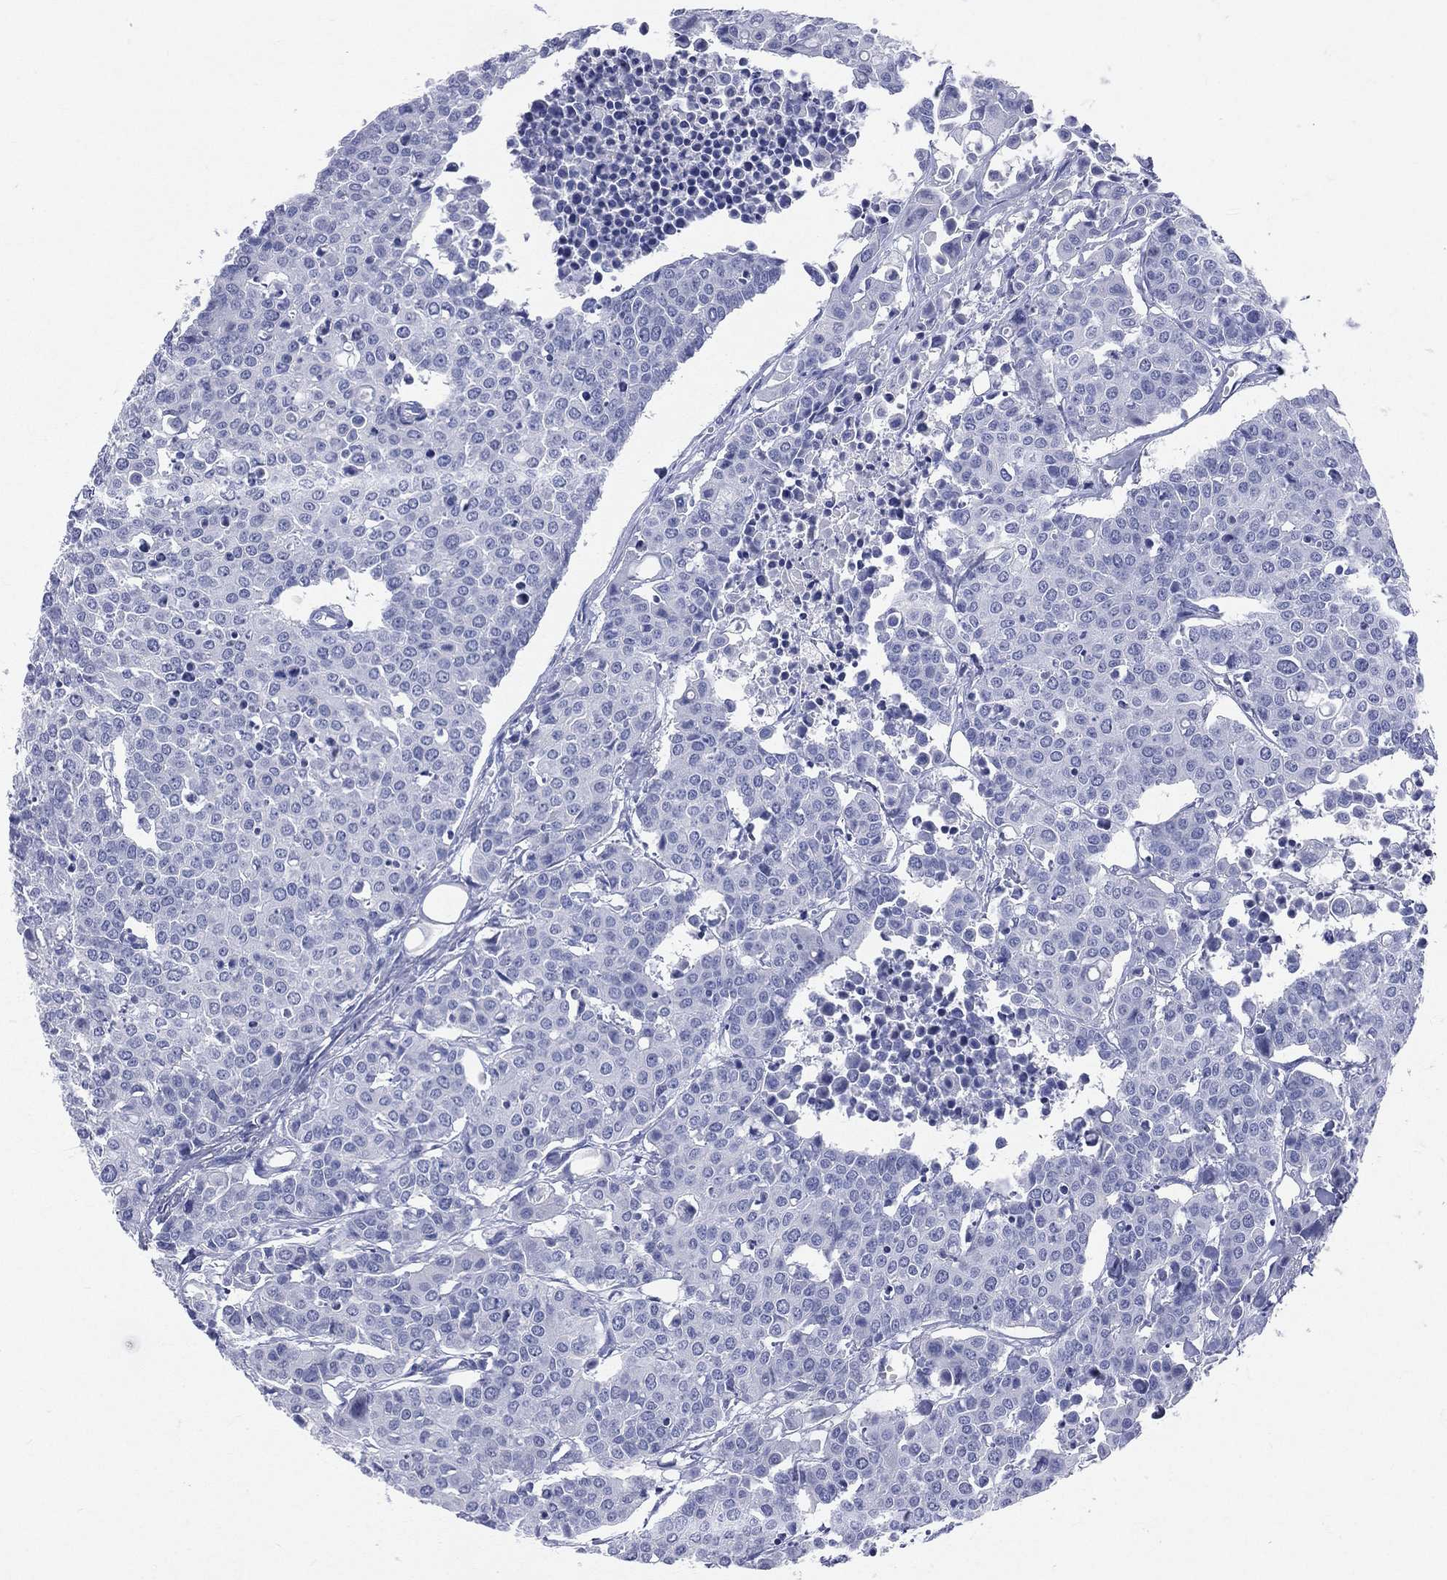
{"staining": {"intensity": "negative", "quantity": "none", "location": "none"}, "tissue": "carcinoid", "cell_type": "Tumor cells", "image_type": "cancer", "snomed": [{"axis": "morphology", "description": "Carcinoid, malignant, NOS"}, {"axis": "topography", "description": "Colon"}], "caption": "The IHC micrograph has no significant positivity in tumor cells of carcinoid tissue. Nuclei are stained in blue.", "gene": "CYLC1", "patient": {"sex": "male", "age": 81}}